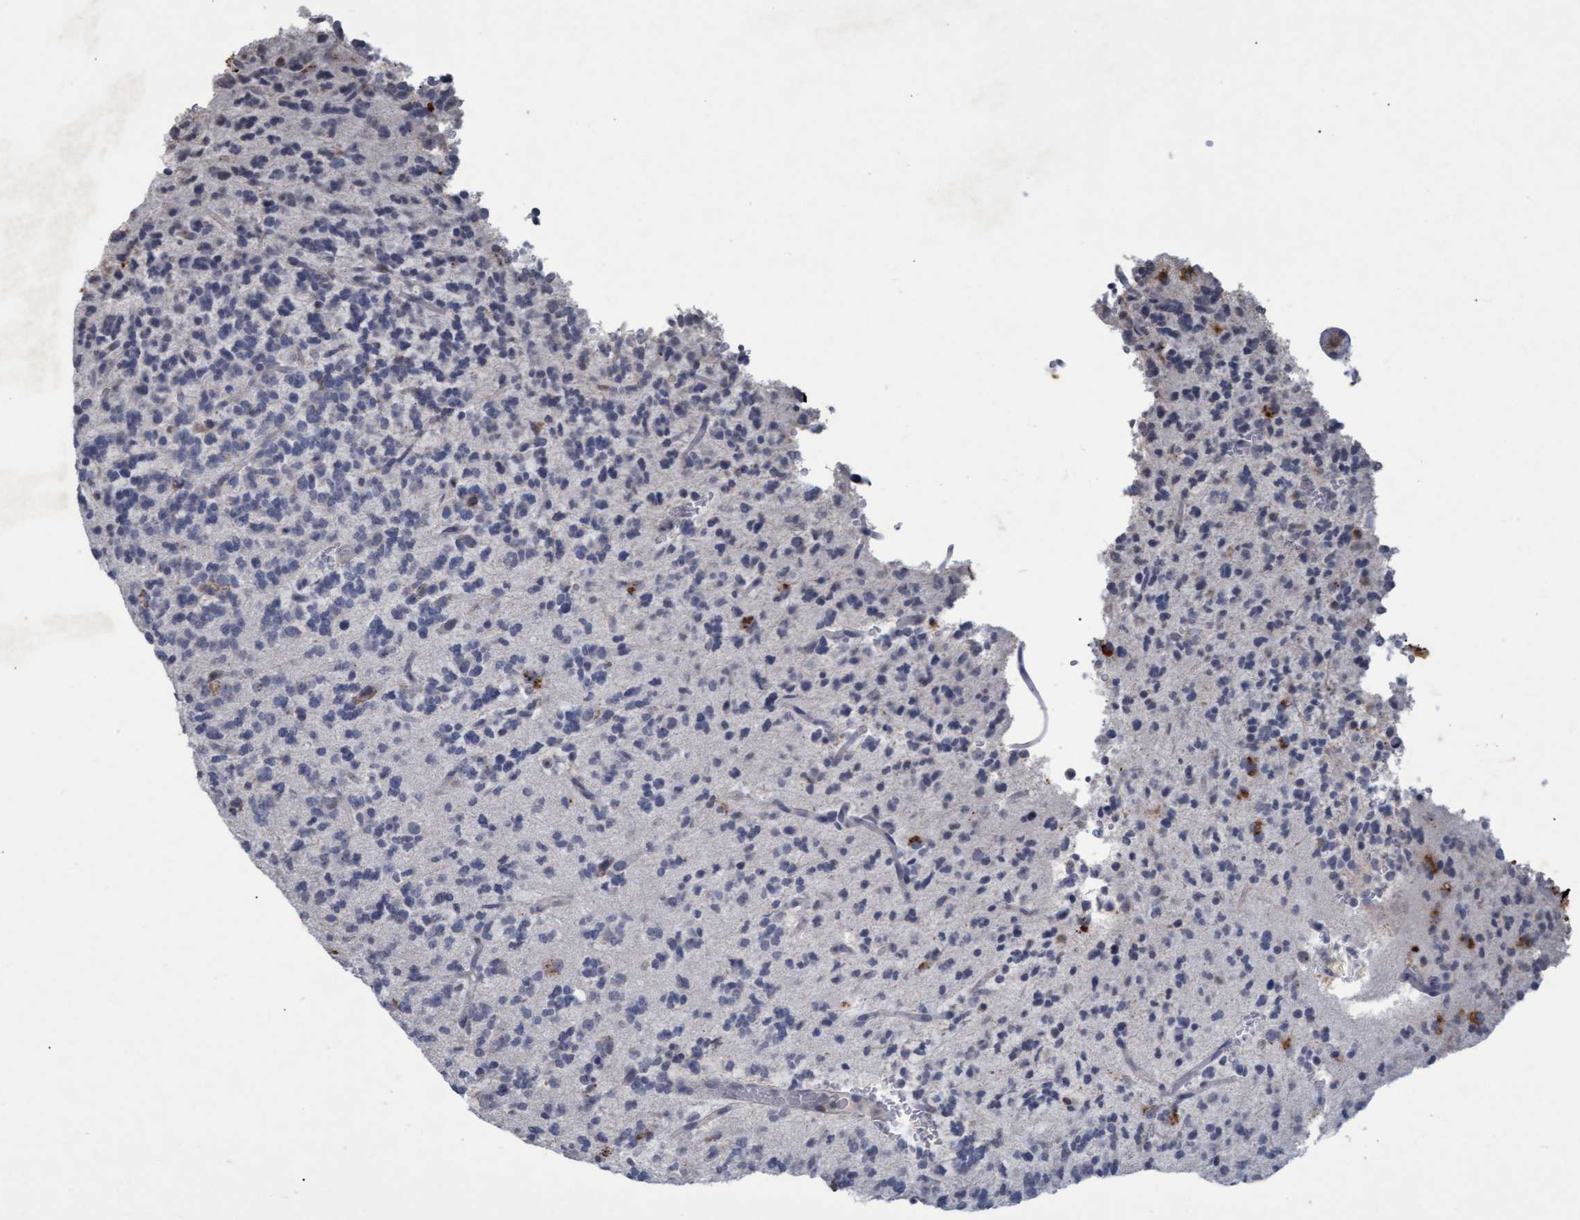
{"staining": {"intensity": "negative", "quantity": "none", "location": "none"}, "tissue": "glioma", "cell_type": "Tumor cells", "image_type": "cancer", "snomed": [{"axis": "morphology", "description": "Glioma, malignant, Low grade"}, {"axis": "topography", "description": "Brain"}], "caption": "Protein analysis of glioma exhibits no significant staining in tumor cells. (DAB (3,3'-diaminobenzidine) immunohistochemistry with hematoxylin counter stain).", "gene": "GALC", "patient": {"sex": "male", "age": 38}}